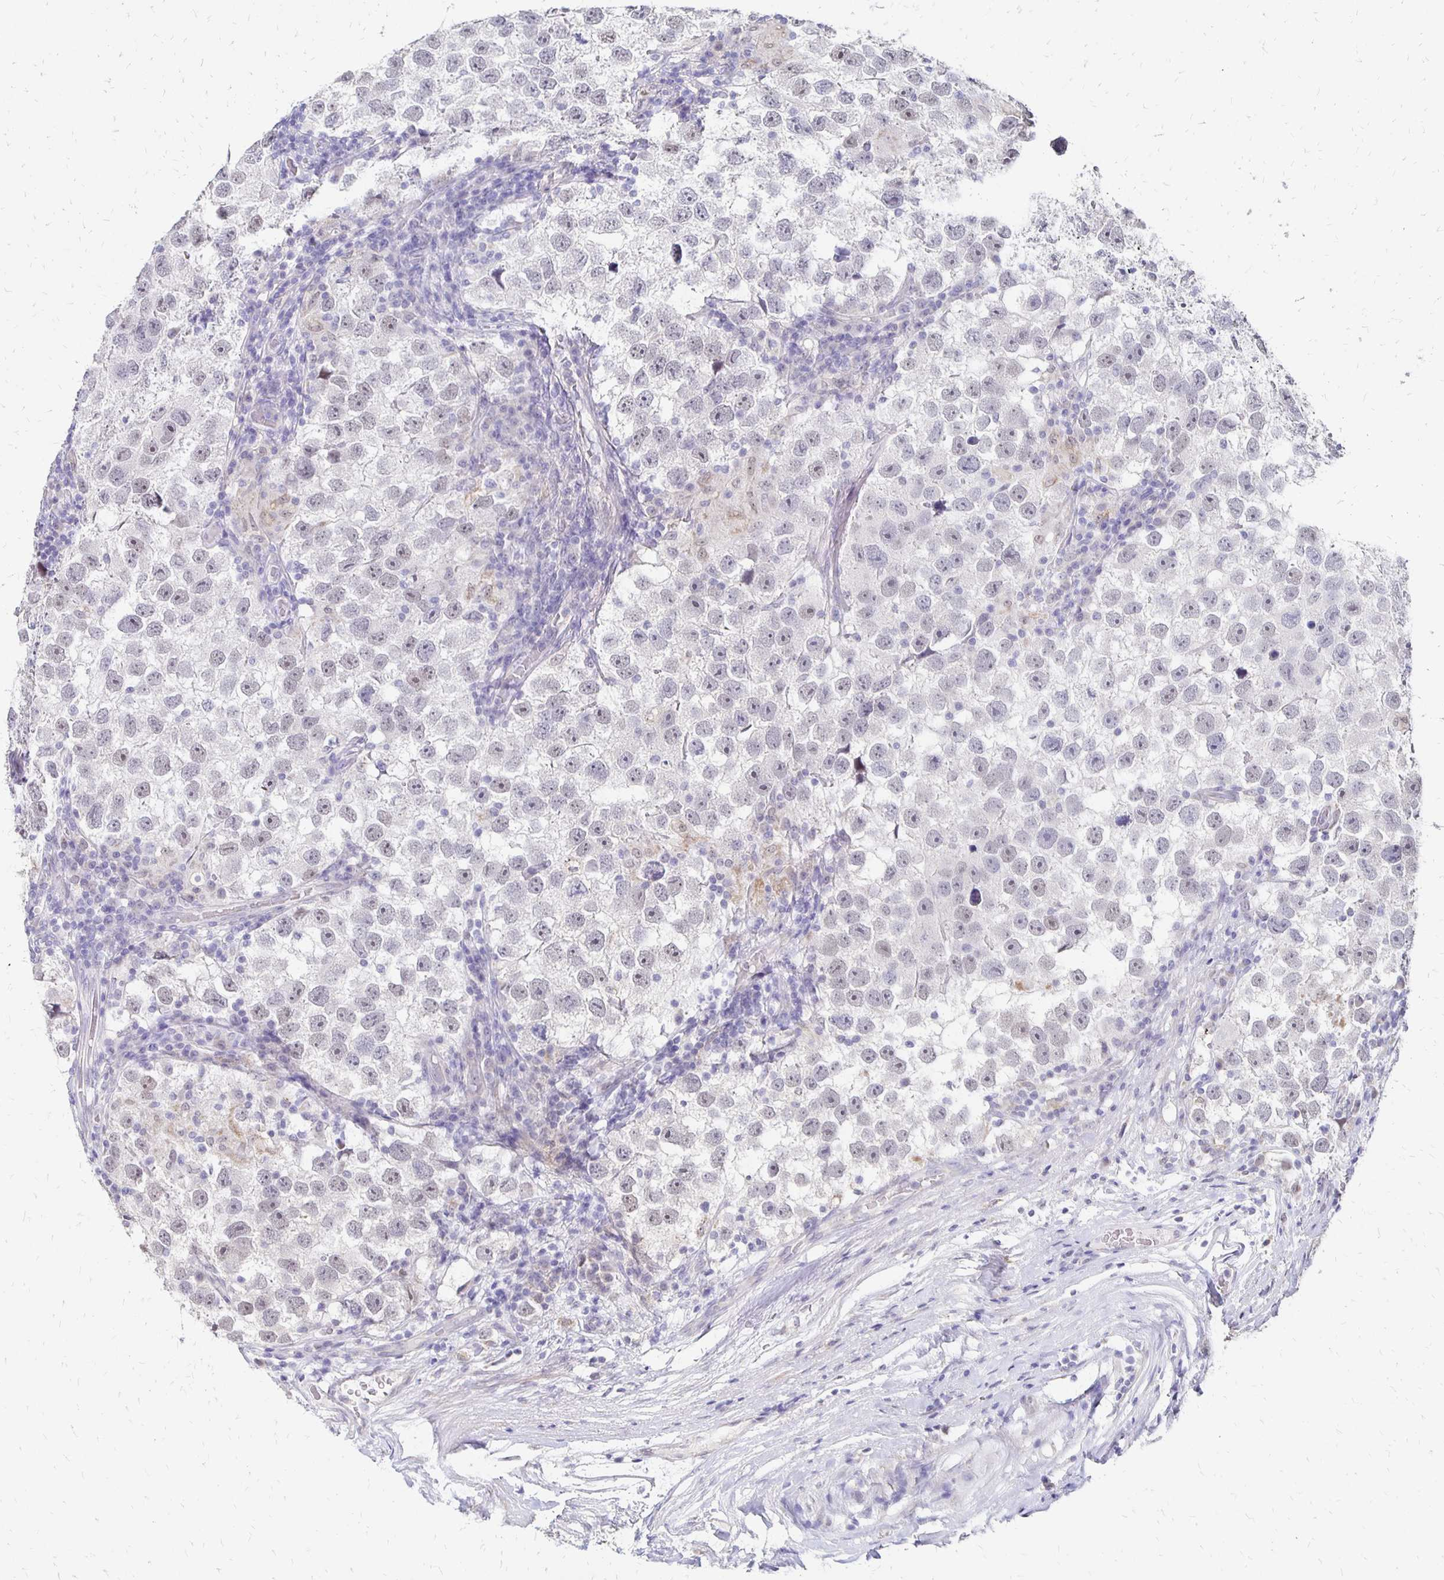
{"staining": {"intensity": "weak", "quantity": "<25%", "location": "nuclear"}, "tissue": "testis cancer", "cell_type": "Tumor cells", "image_type": "cancer", "snomed": [{"axis": "morphology", "description": "Seminoma, NOS"}, {"axis": "topography", "description": "Testis"}], "caption": "A micrograph of human testis cancer is negative for staining in tumor cells.", "gene": "ATOSB", "patient": {"sex": "male", "age": 26}}